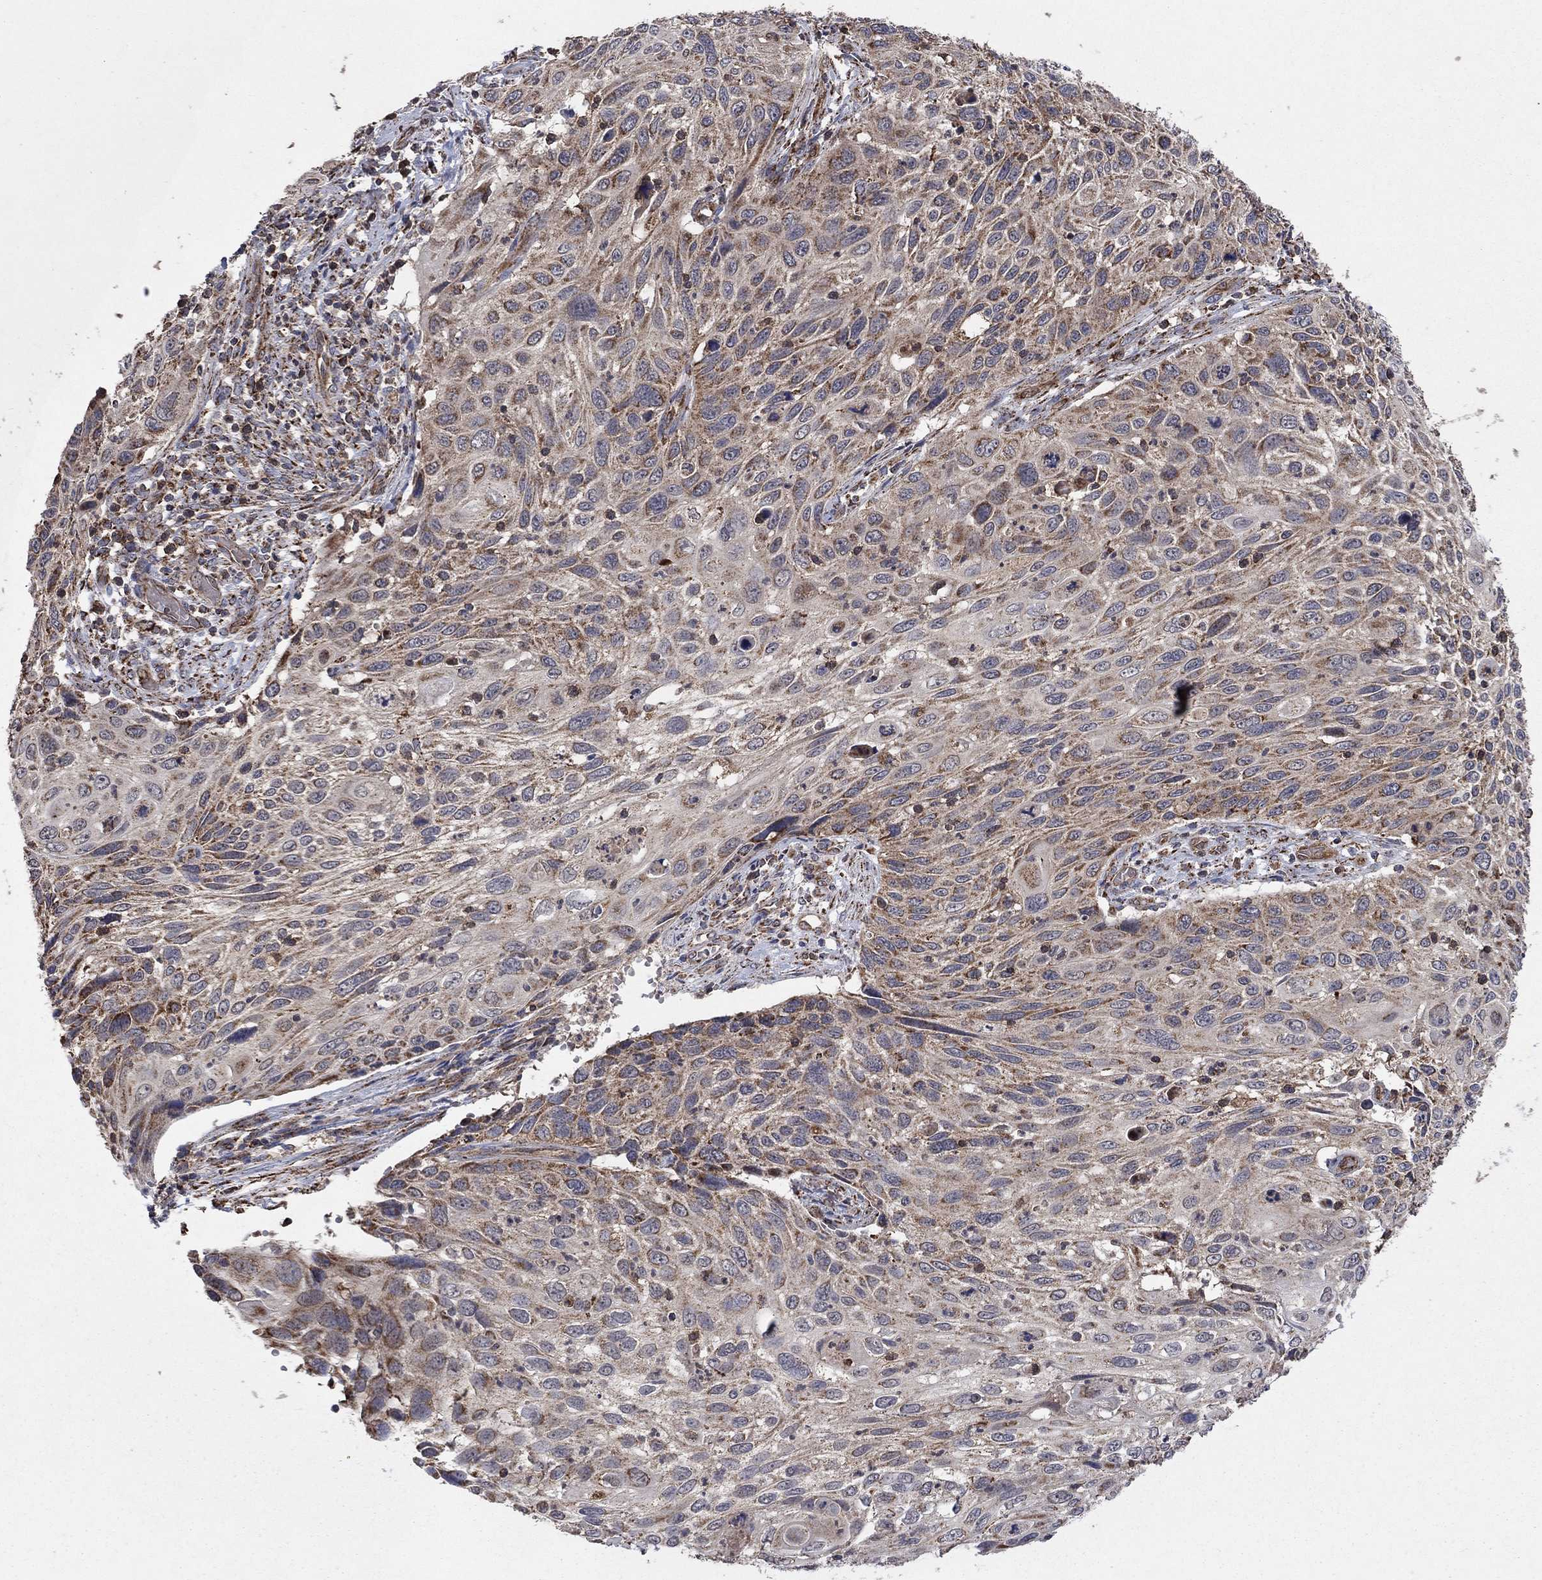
{"staining": {"intensity": "moderate", "quantity": "<25%", "location": "cytoplasmic/membranous"}, "tissue": "cervical cancer", "cell_type": "Tumor cells", "image_type": "cancer", "snomed": [{"axis": "morphology", "description": "Squamous cell carcinoma, NOS"}, {"axis": "topography", "description": "Cervix"}], "caption": "Tumor cells show moderate cytoplasmic/membranous staining in about <25% of cells in squamous cell carcinoma (cervical).", "gene": "DPH1", "patient": {"sex": "female", "age": 70}}